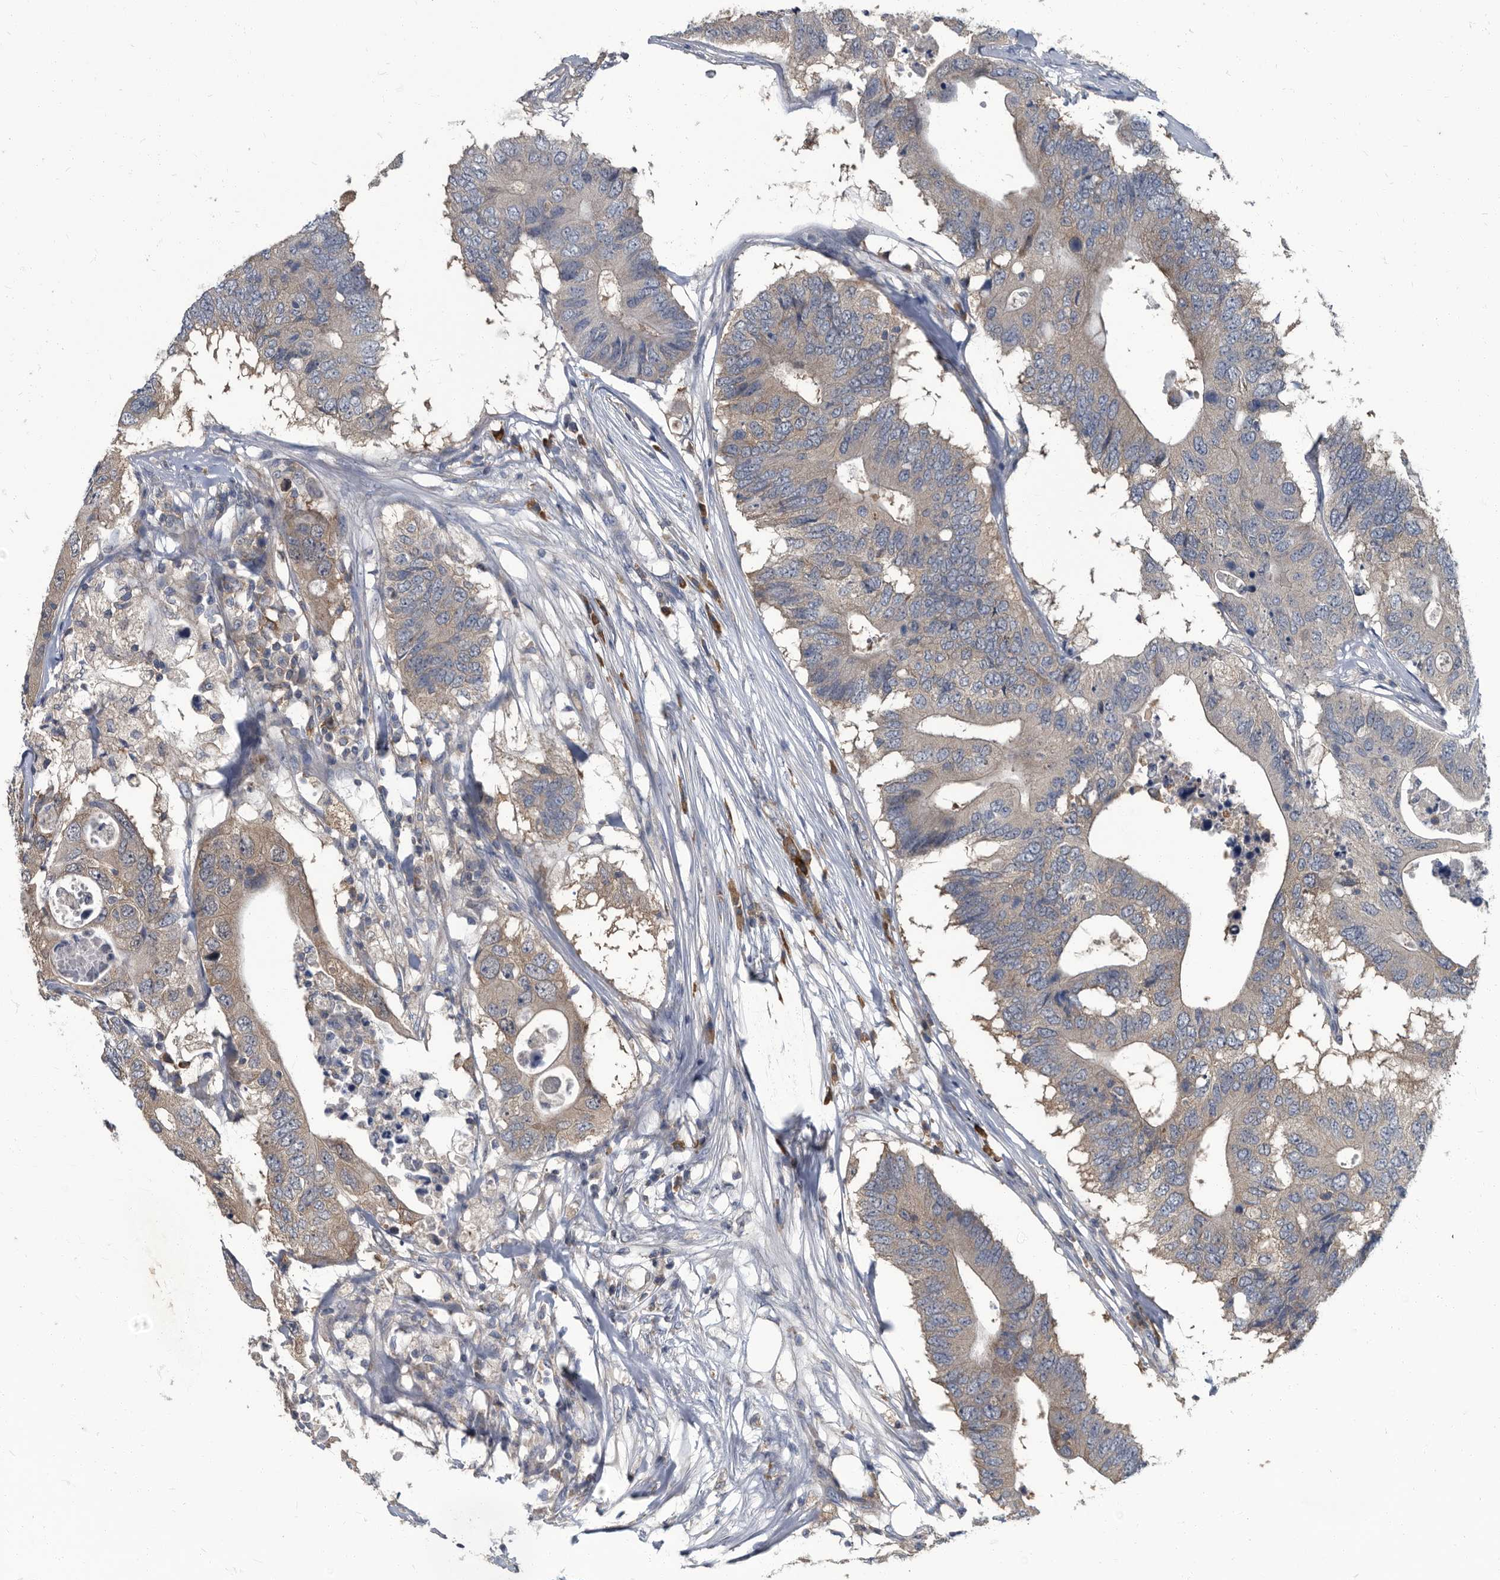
{"staining": {"intensity": "weak", "quantity": "25%-75%", "location": "cytoplasmic/membranous"}, "tissue": "colorectal cancer", "cell_type": "Tumor cells", "image_type": "cancer", "snomed": [{"axis": "morphology", "description": "Adenocarcinoma, NOS"}, {"axis": "topography", "description": "Colon"}], "caption": "Tumor cells show low levels of weak cytoplasmic/membranous positivity in about 25%-75% of cells in human colorectal cancer.", "gene": "CDV3", "patient": {"sex": "male", "age": 71}}